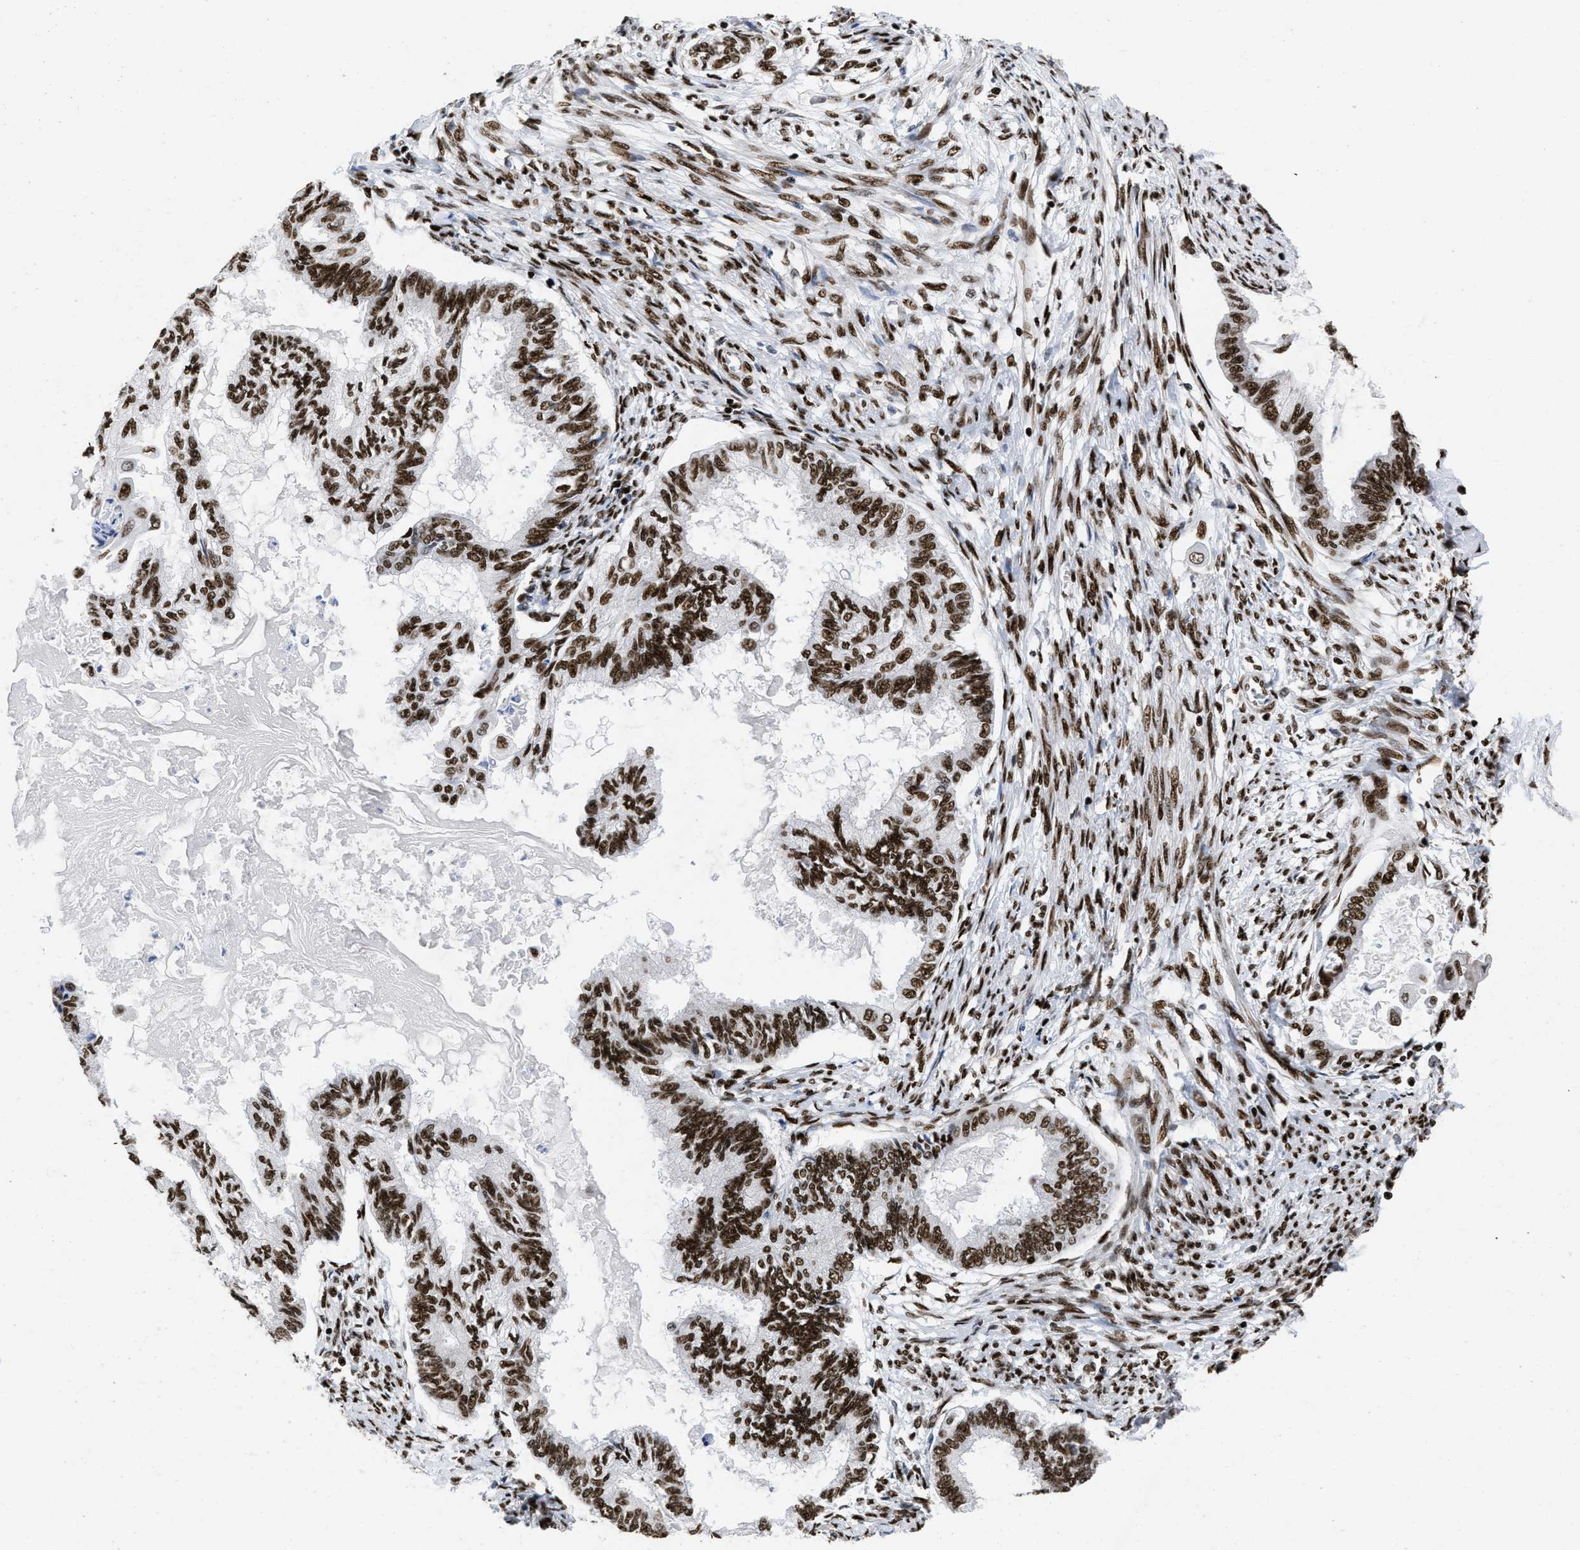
{"staining": {"intensity": "strong", "quantity": ">75%", "location": "nuclear"}, "tissue": "cervical cancer", "cell_type": "Tumor cells", "image_type": "cancer", "snomed": [{"axis": "morphology", "description": "Normal tissue, NOS"}, {"axis": "morphology", "description": "Adenocarcinoma, NOS"}, {"axis": "topography", "description": "Cervix"}, {"axis": "topography", "description": "Endometrium"}], "caption": "A high-resolution micrograph shows IHC staining of cervical cancer, which demonstrates strong nuclear staining in about >75% of tumor cells.", "gene": "CREB1", "patient": {"sex": "female", "age": 86}}